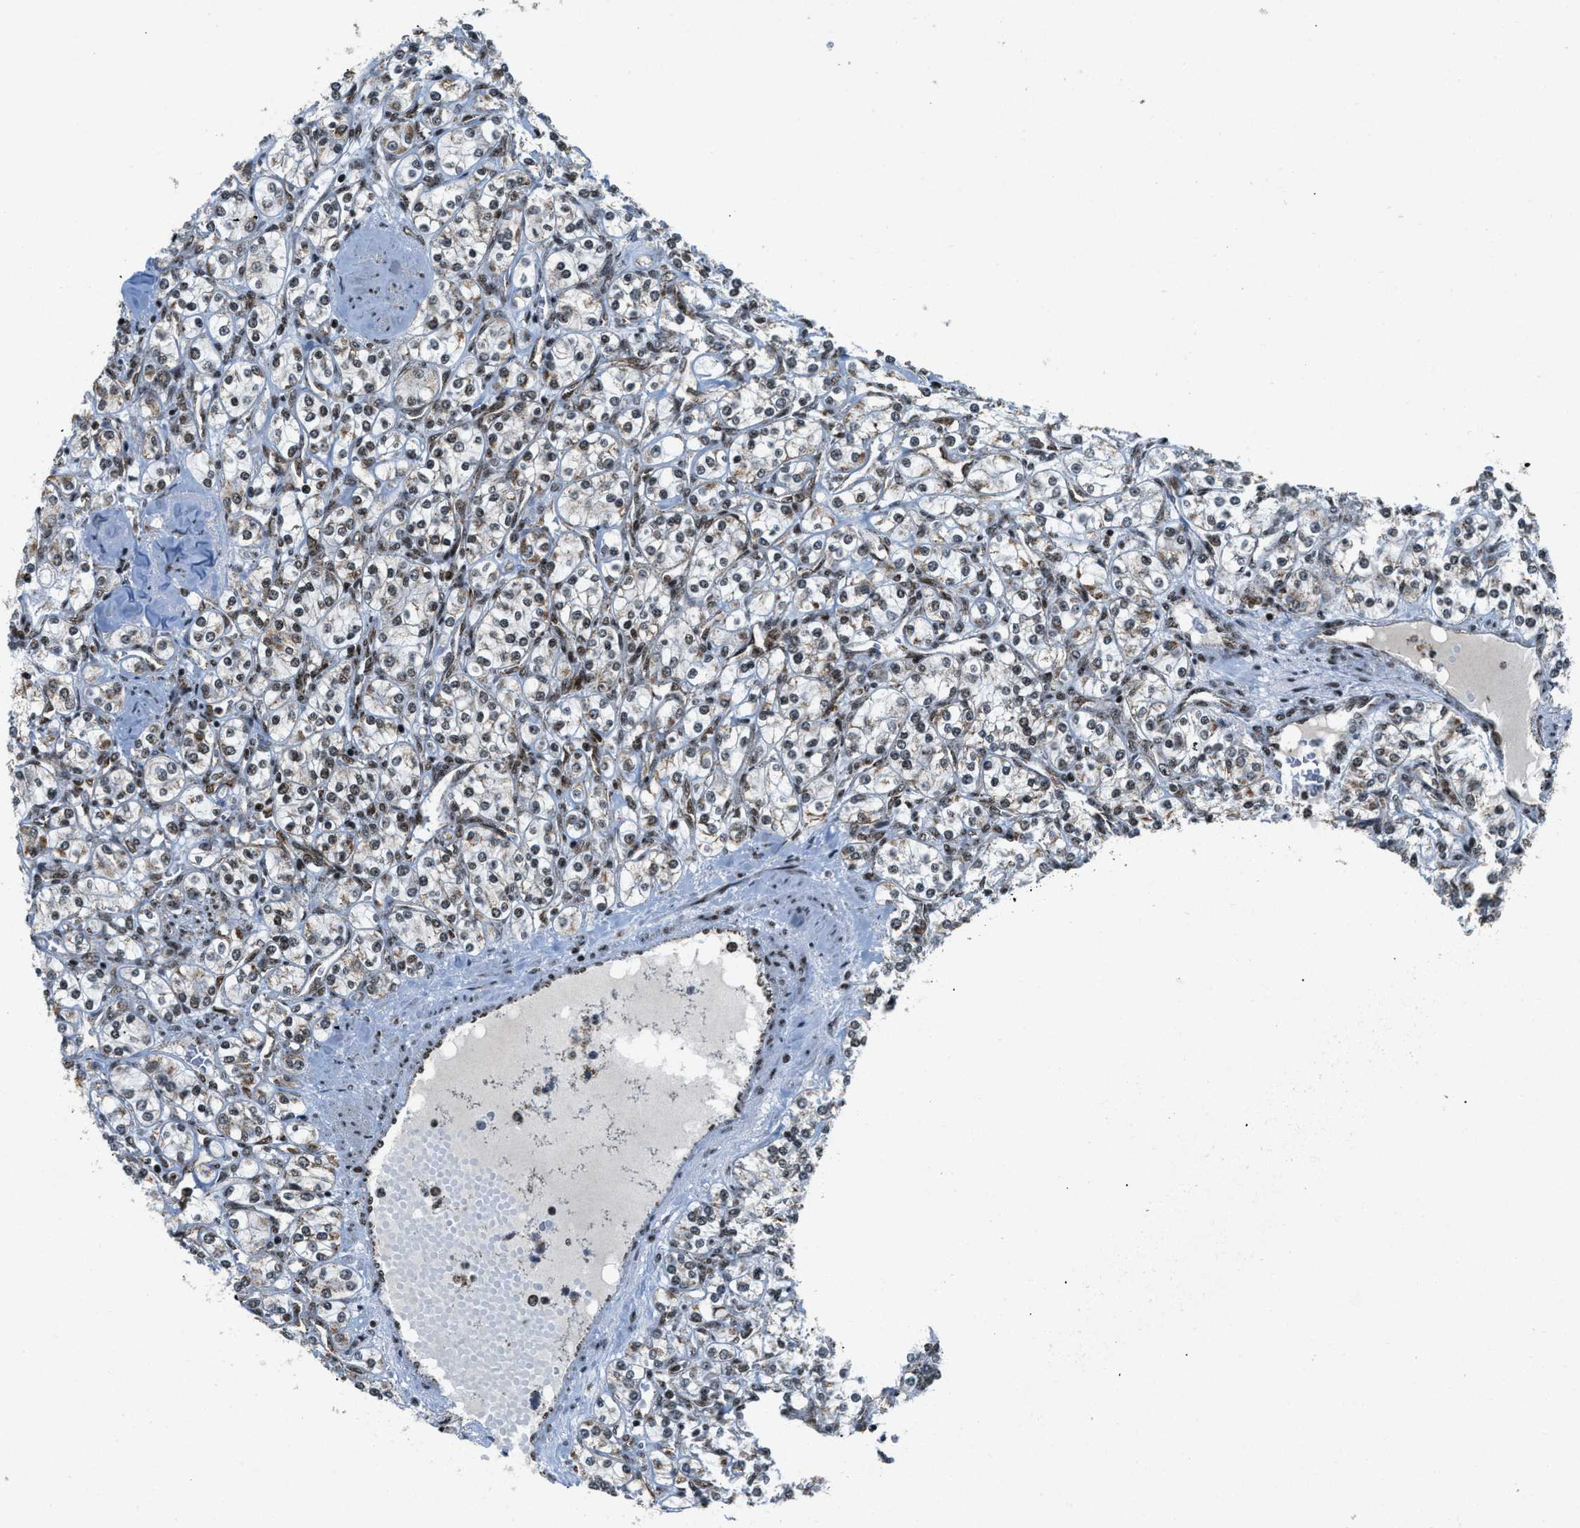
{"staining": {"intensity": "moderate", "quantity": "25%-75%", "location": "cytoplasmic/membranous"}, "tissue": "renal cancer", "cell_type": "Tumor cells", "image_type": "cancer", "snomed": [{"axis": "morphology", "description": "Adenocarcinoma, NOS"}, {"axis": "topography", "description": "Kidney"}], "caption": "Immunohistochemistry image of adenocarcinoma (renal) stained for a protein (brown), which displays medium levels of moderate cytoplasmic/membranous staining in approximately 25%-75% of tumor cells.", "gene": "GABPB1", "patient": {"sex": "male", "age": 77}}